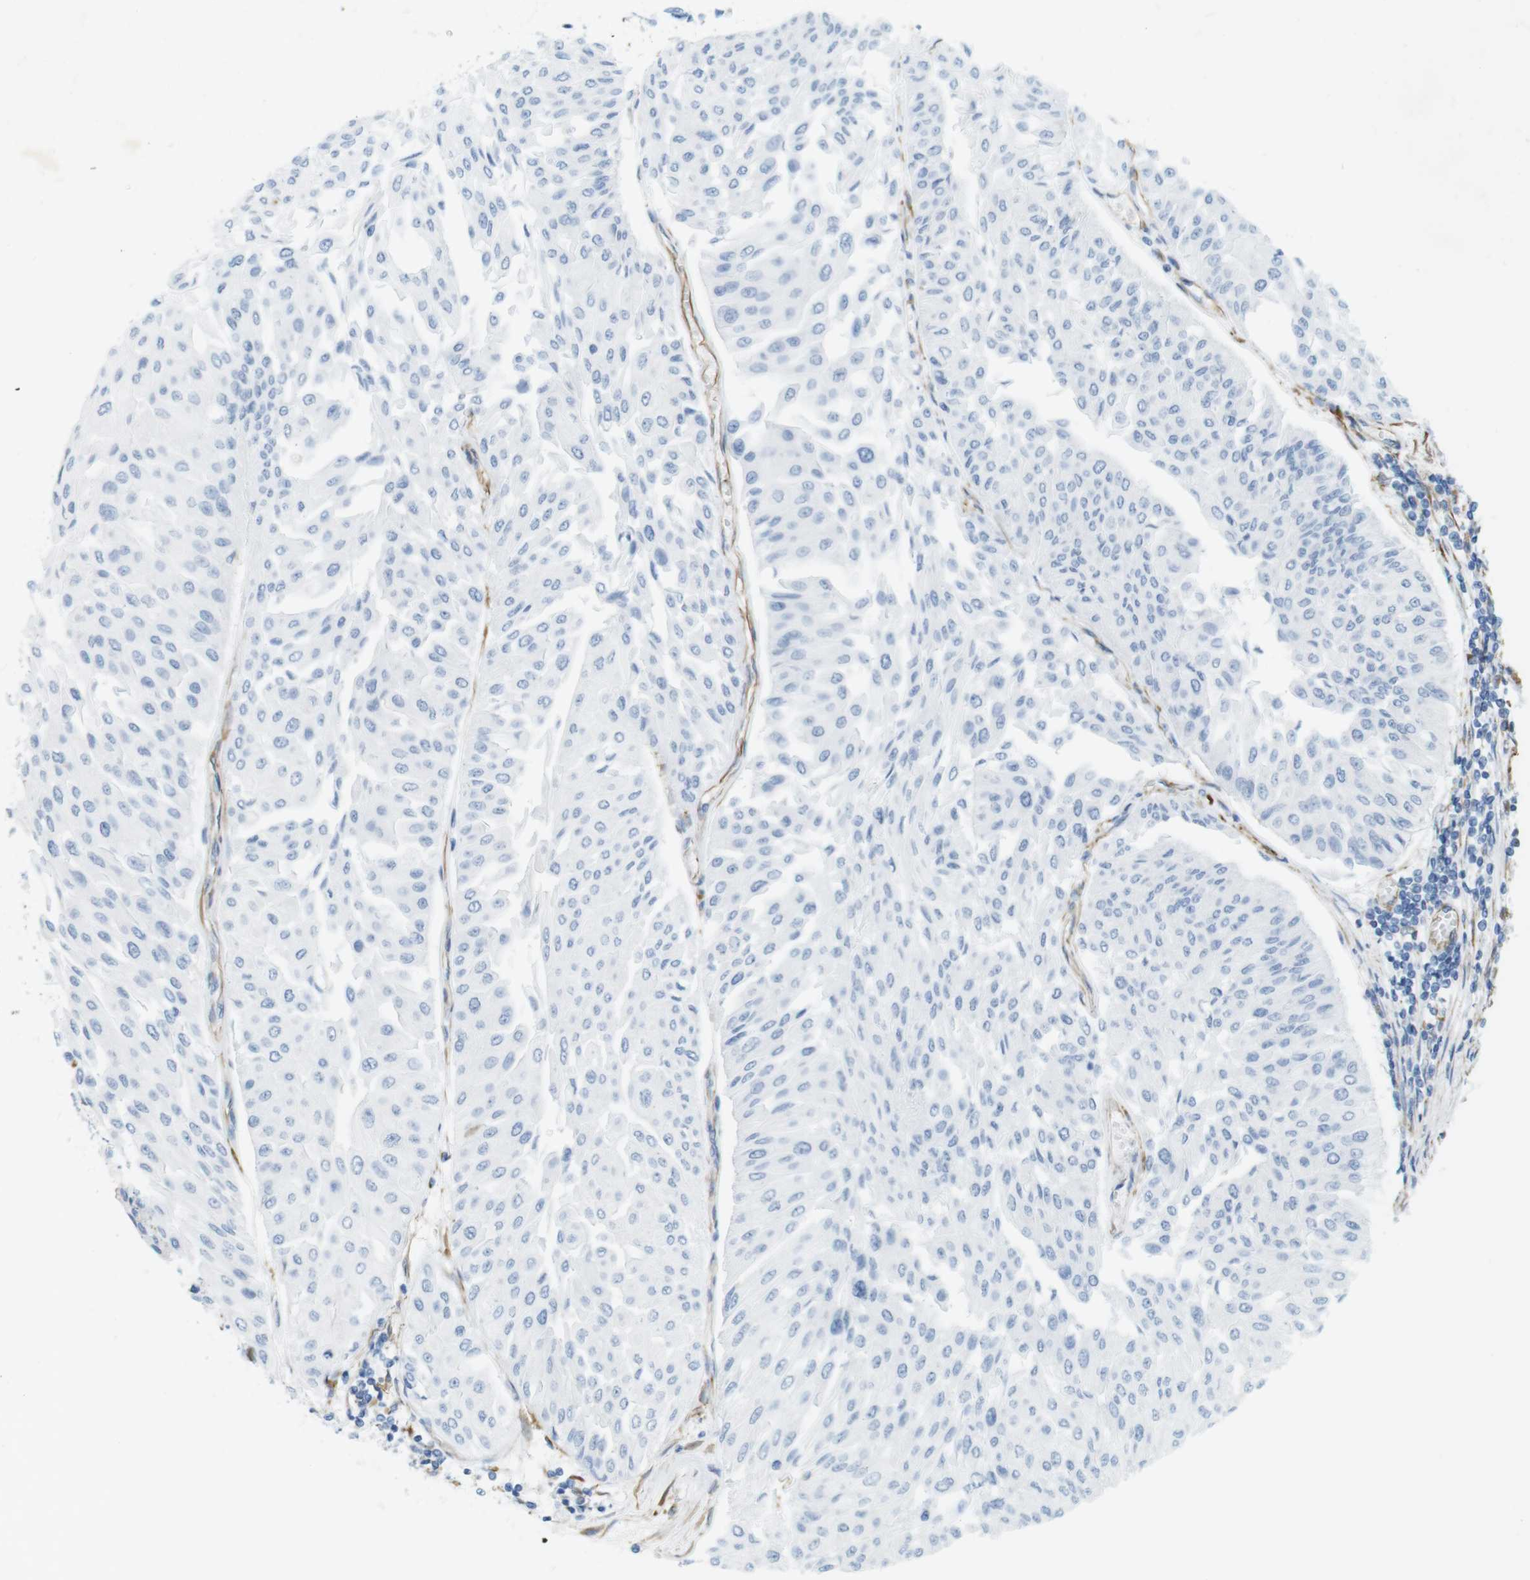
{"staining": {"intensity": "negative", "quantity": "none", "location": "none"}, "tissue": "urothelial cancer", "cell_type": "Tumor cells", "image_type": "cancer", "snomed": [{"axis": "morphology", "description": "Urothelial carcinoma, Low grade"}, {"axis": "topography", "description": "Urinary bladder"}], "caption": "IHC micrograph of human urothelial carcinoma (low-grade) stained for a protein (brown), which exhibits no expression in tumor cells. (DAB (3,3'-diaminobenzidine) IHC, high magnification).", "gene": "MS4A10", "patient": {"sex": "male", "age": 67}}